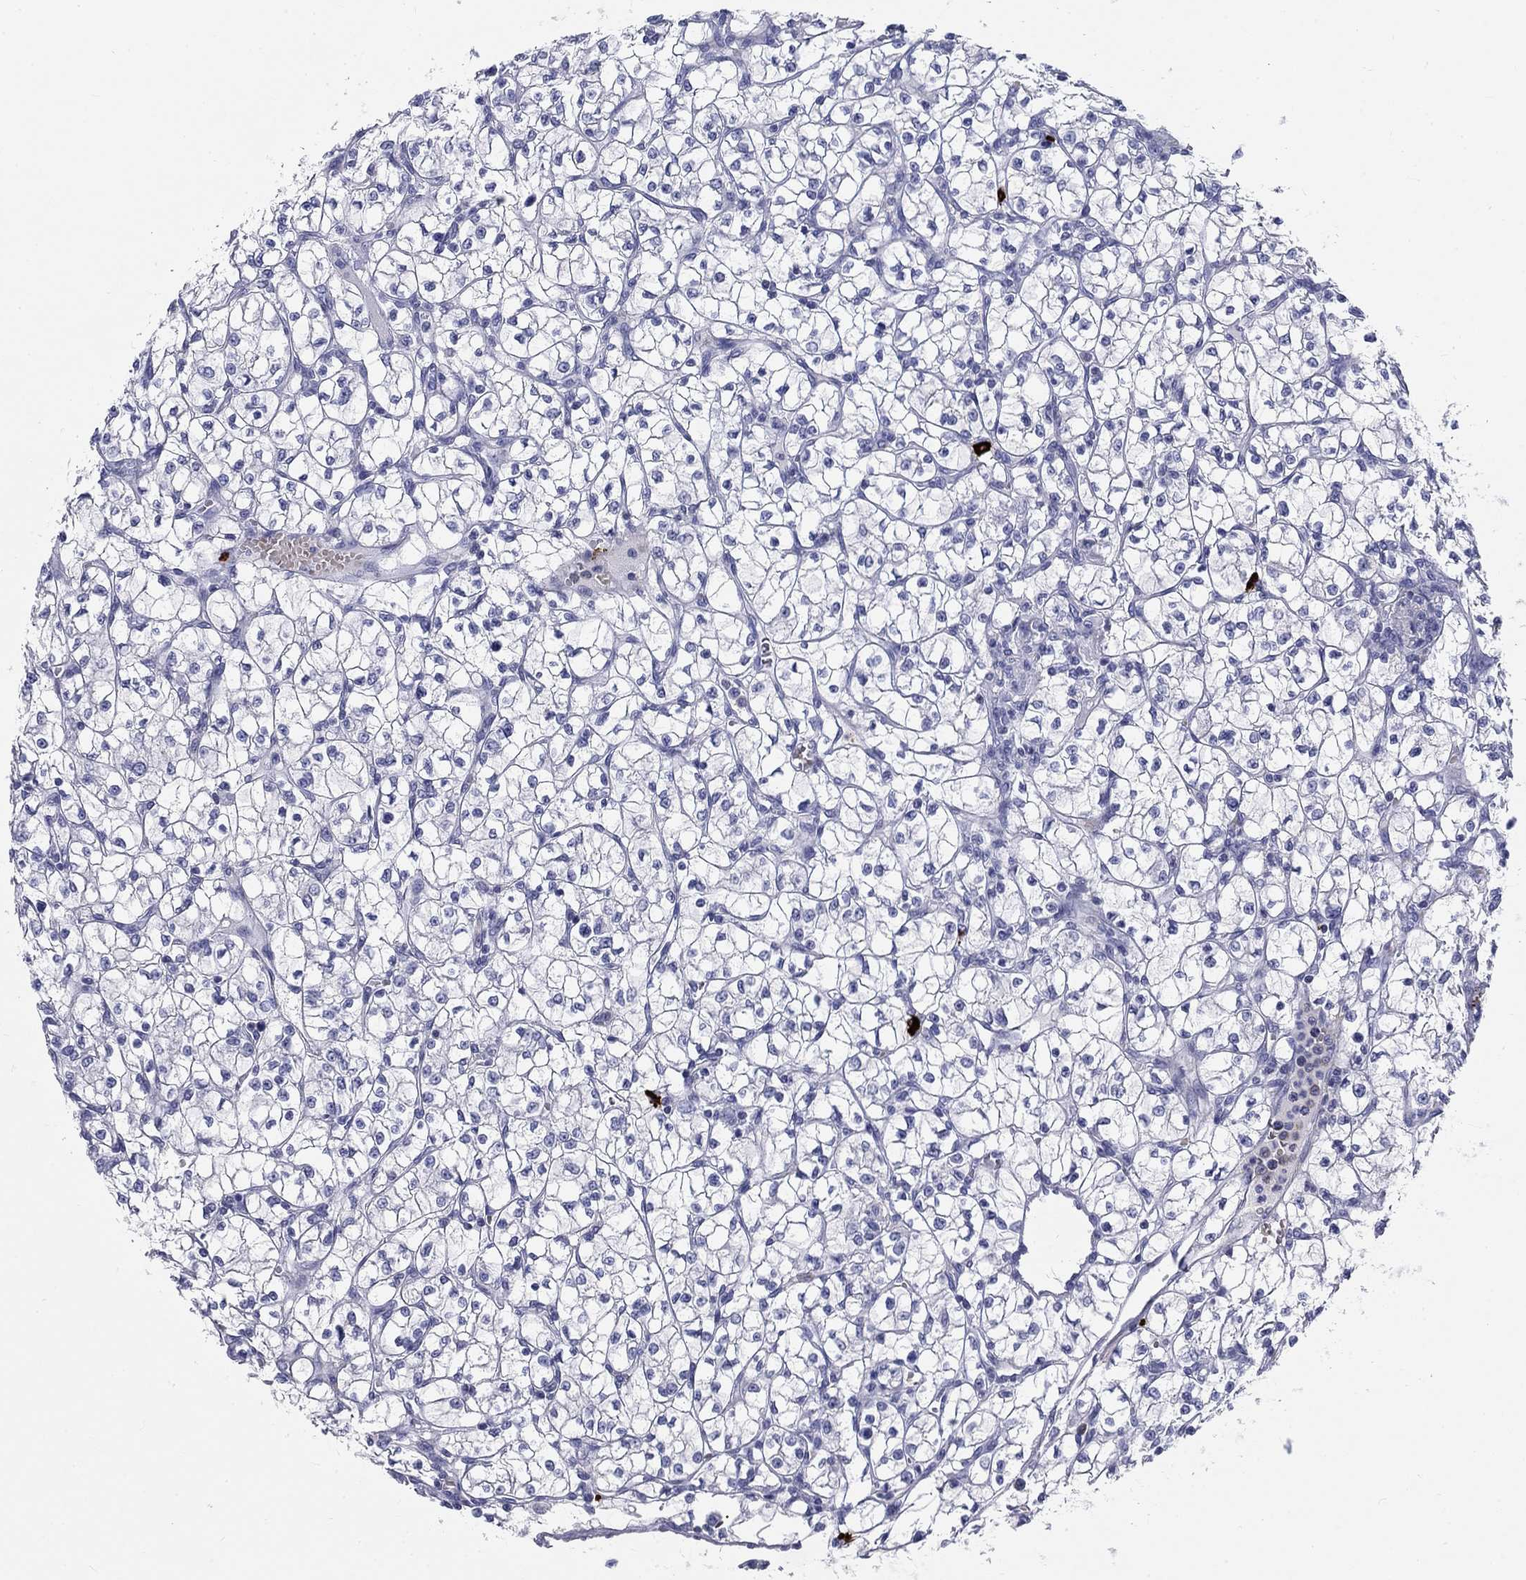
{"staining": {"intensity": "negative", "quantity": "none", "location": "none"}, "tissue": "renal cancer", "cell_type": "Tumor cells", "image_type": "cancer", "snomed": [{"axis": "morphology", "description": "Adenocarcinoma, NOS"}, {"axis": "topography", "description": "Kidney"}], "caption": "This image is of renal cancer (adenocarcinoma) stained with immunohistochemistry (IHC) to label a protein in brown with the nuclei are counter-stained blue. There is no staining in tumor cells.", "gene": "CD40LG", "patient": {"sex": "female", "age": 64}}